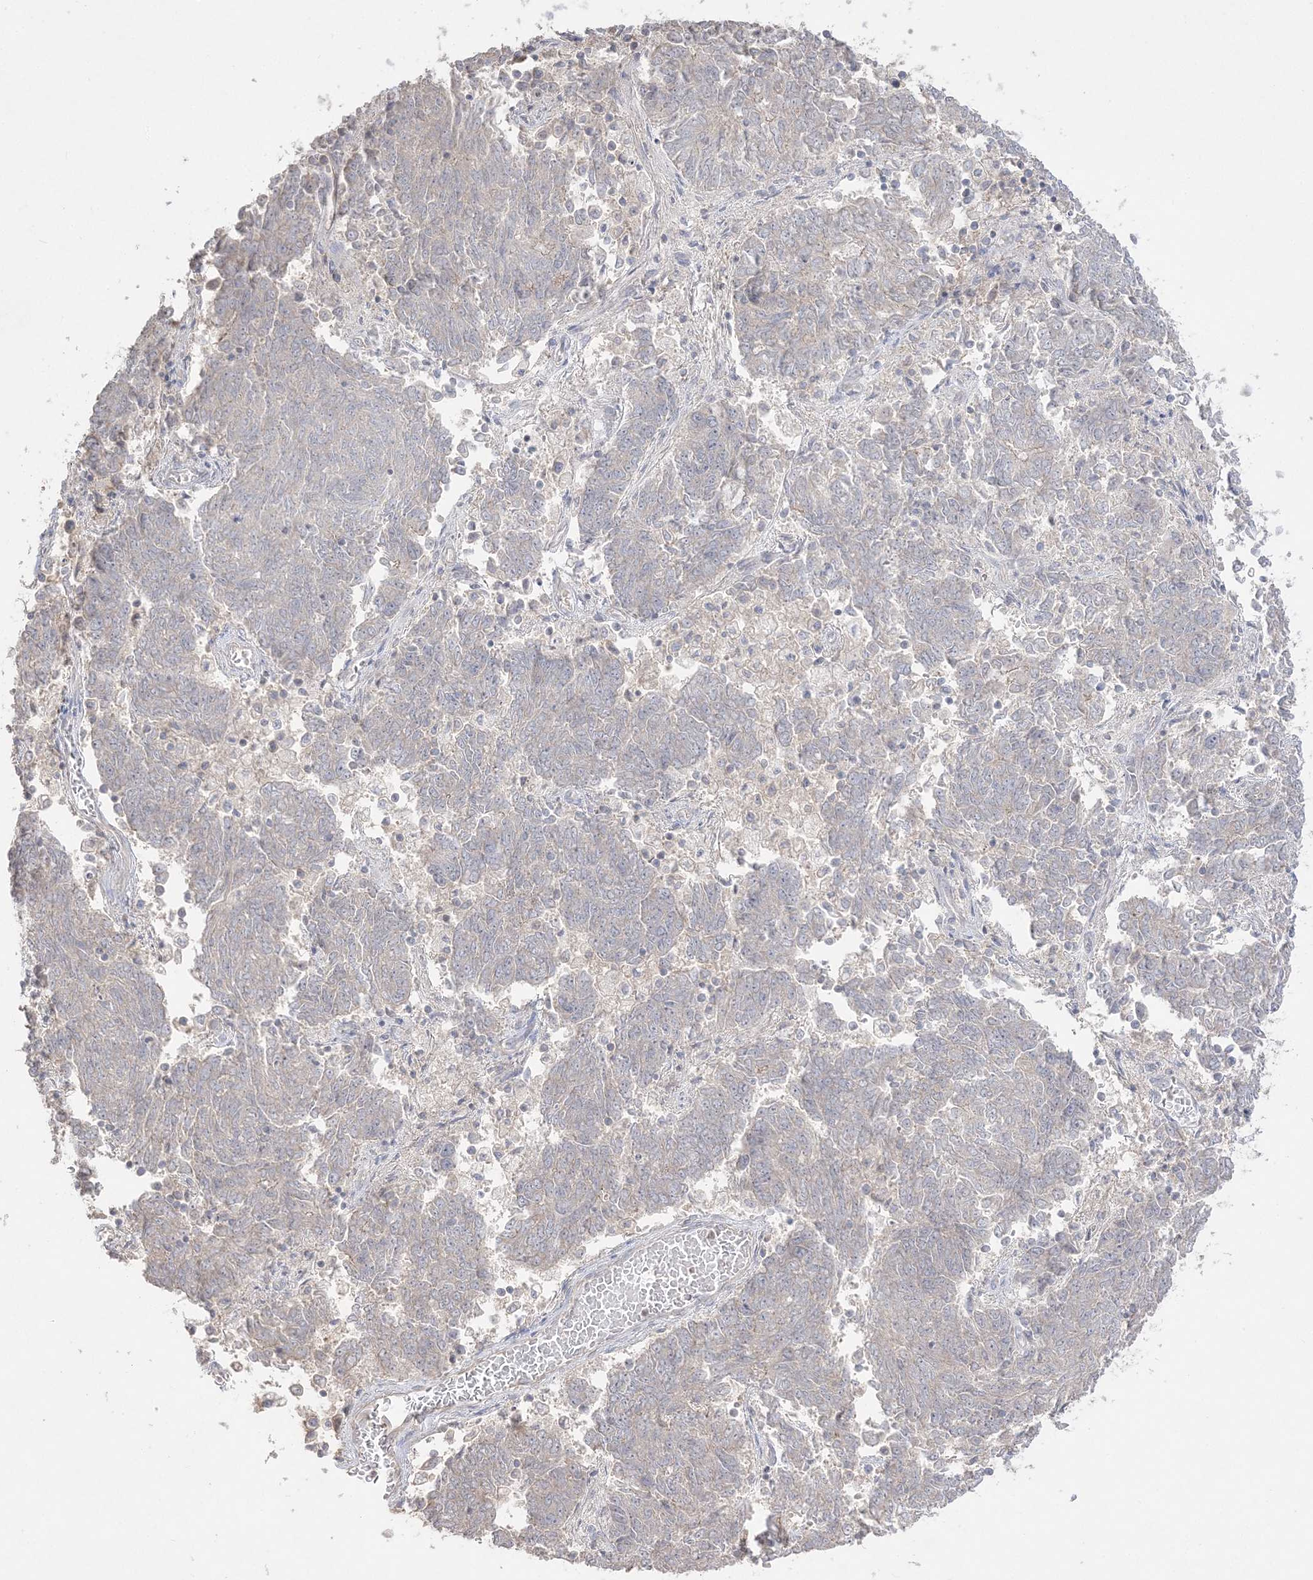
{"staining": {"intensity": "negative", "quantity": "none", "location": "none"}, "tissue": "endometrial cancer", "cell_type": "Tumor cells", "image_type": "cancer", "snomed": [{"axis": "morphology", "description": "Adenocarcinoma, NOS"}, {"axis": "topography", "description": "Endometrium"}], "caption": "The micrograph exhibits no staining of tumor cells in endometrial cancer (adenocarcinoma). Brightfield microscopy of immunohistochemistry stained with DAB (brown) and hematoxylin (blue), captured at high magnification.", "gene": "SH3BP4", "patient": {"sex": "female", "age": 80}}